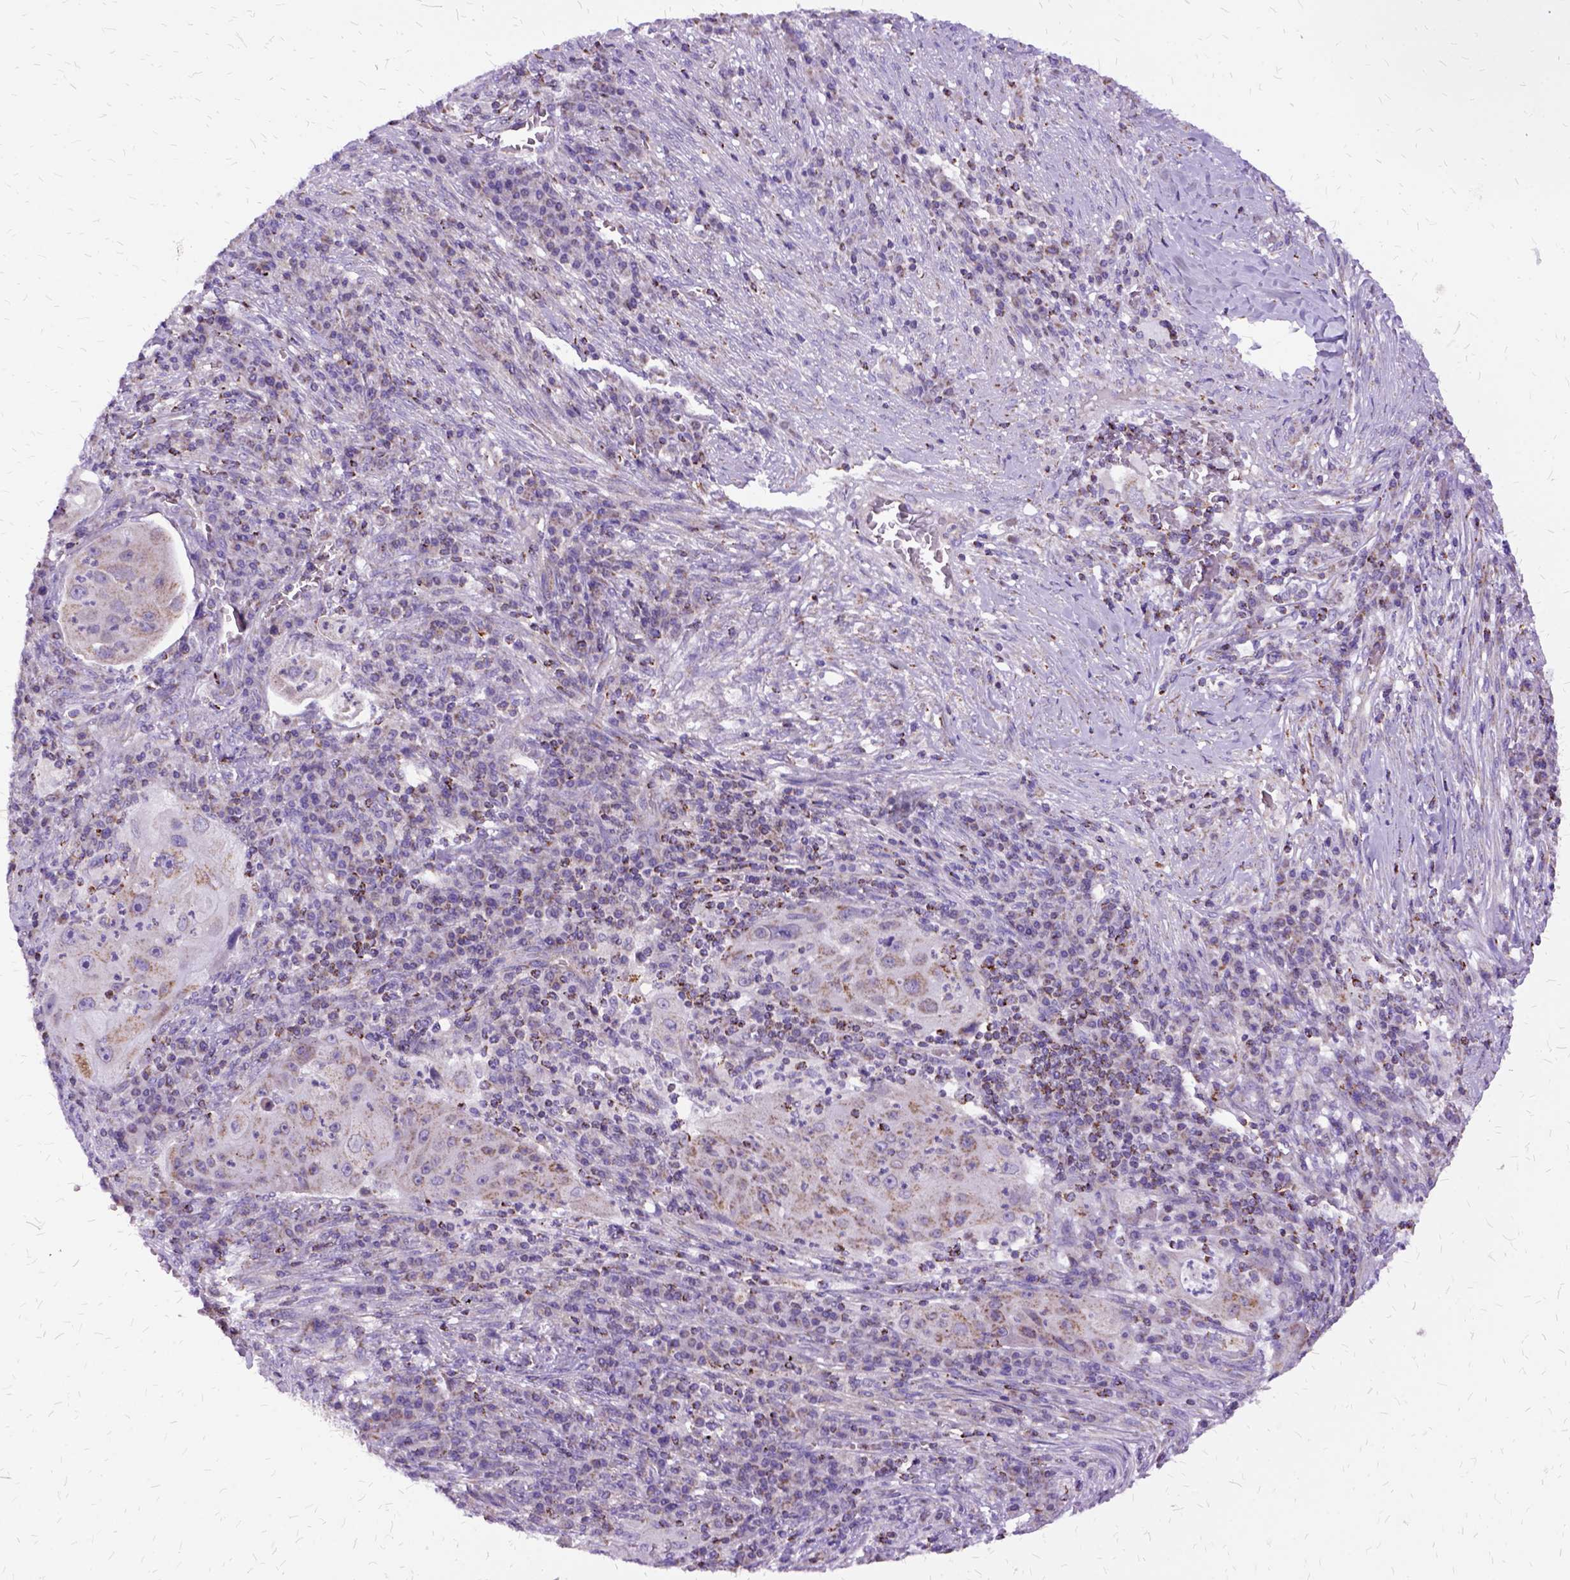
{"staining": {"intensity": "weak", "quantity": "25%-75%", "location": "cytoplasmic/membranous"}, "tissue": "lung cancer", "cell_type": "Tumor cells", "image_type": "cancer", "snomed": [{"axis": "morphology", "description": "Squamous cell carcinoma, NOS"}, {"axis": "topography", "description": "Lung"}], "caption": "Immunohistochemical staining of lung squamous cell carcinoma demonstrates weak cytoplasmic/membranous protein expression in about 25%-75% of tumor cells. Nuclei are stained in blue.", "gene": "OXCT1", "patient": {"sex": "female", "age": 59}}